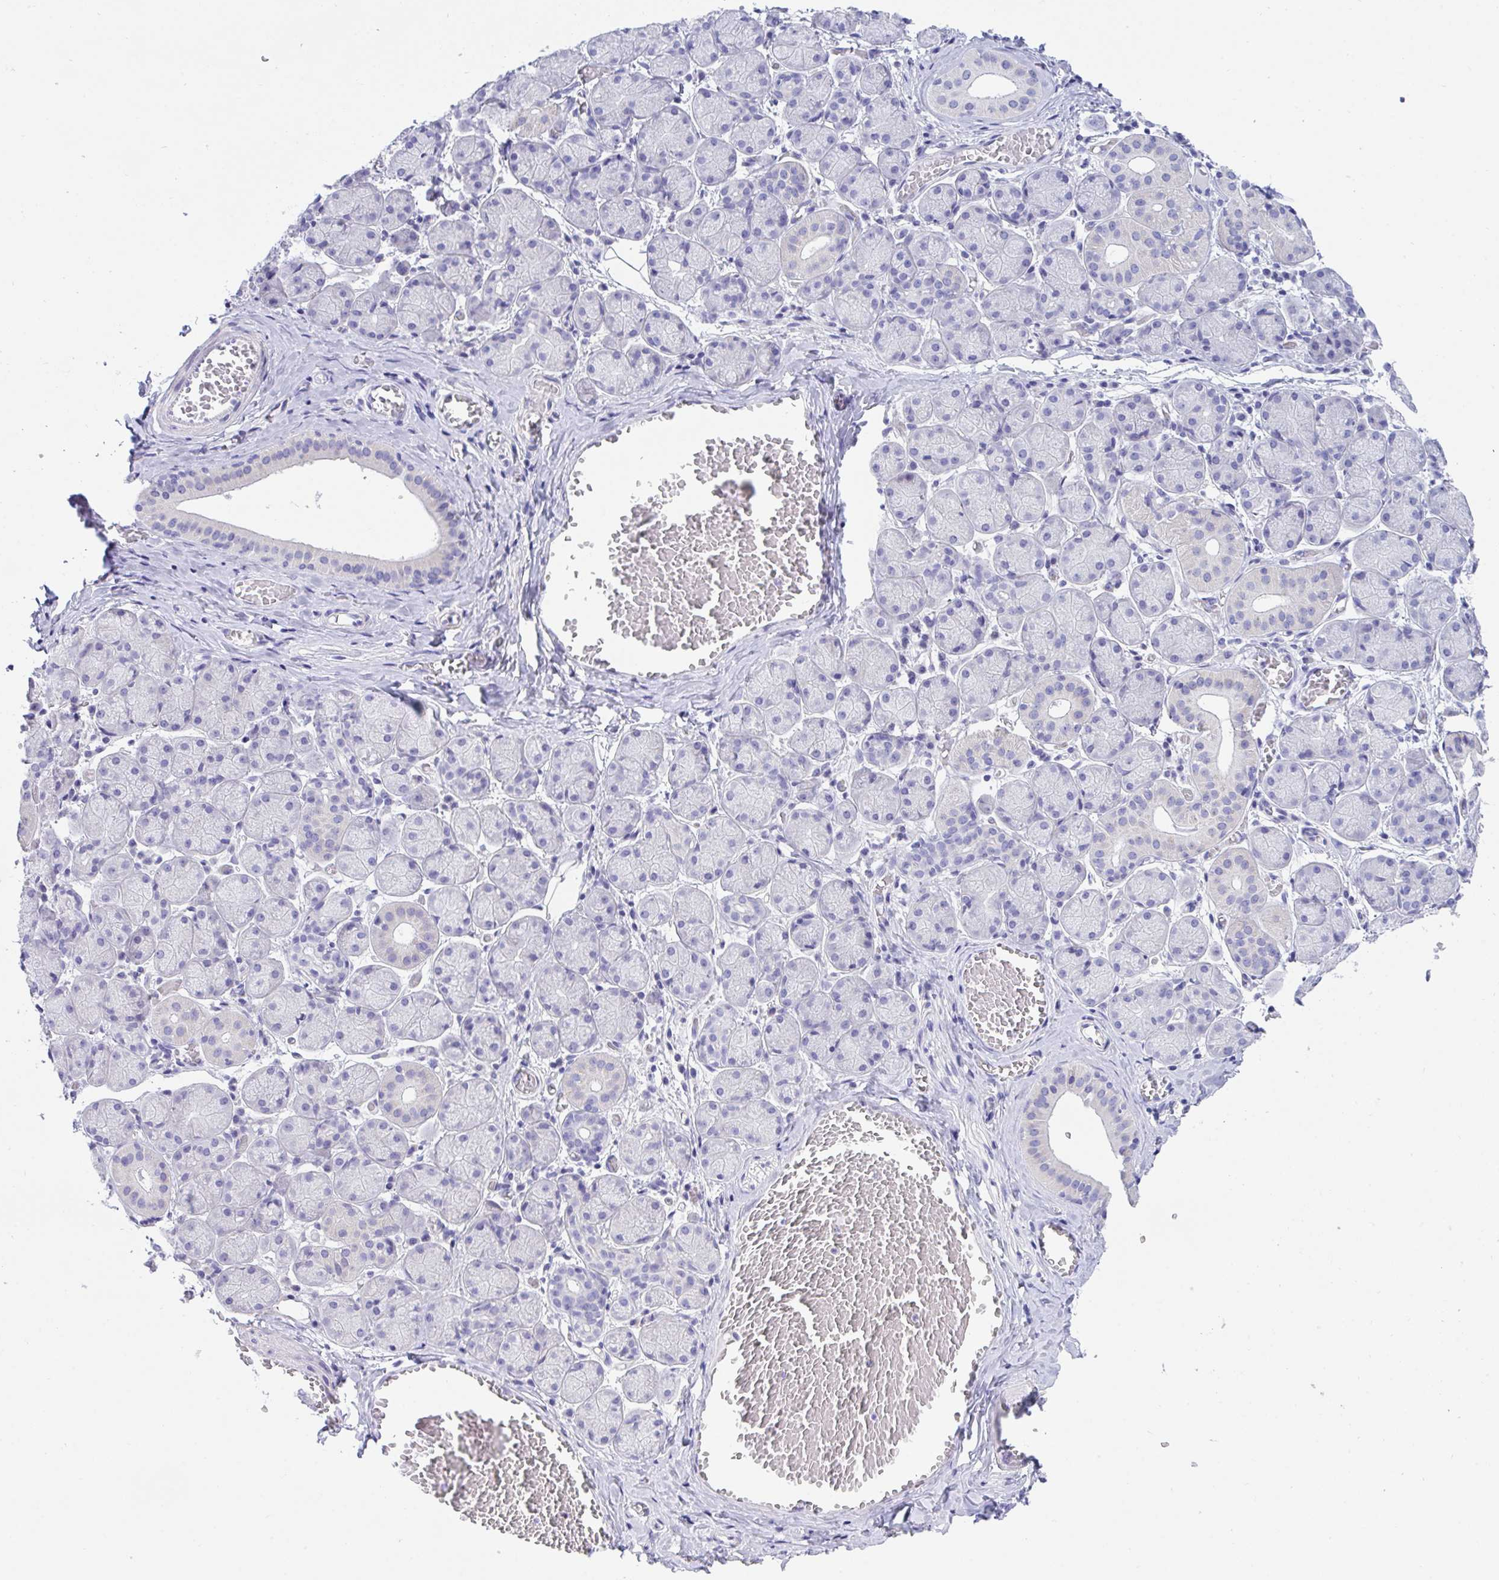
{"staining": {"intensity": "negative", "quantity": "none", "location": "none"}, "tissue": "salivary gland", "cell_type": "Glandular cells", "image_type": "normal", "snomed": [{"axis": "morphology", "description": "Normal tissue, NOS"}, {"axis": "topography", "description": "Salivary gland"}], "caption": "Immunohistochemistry (IHC) image of benign salivary gland: salivary gland stained with DAB (3,3'-diaminobenzidine) displays no significant protein staining in glandular cells. (DAB (3,3'-diaminobenzidine) IHC, high magnification).", "gene": "TMEM106B", "patient": {"sex": "female", "age": 24}}